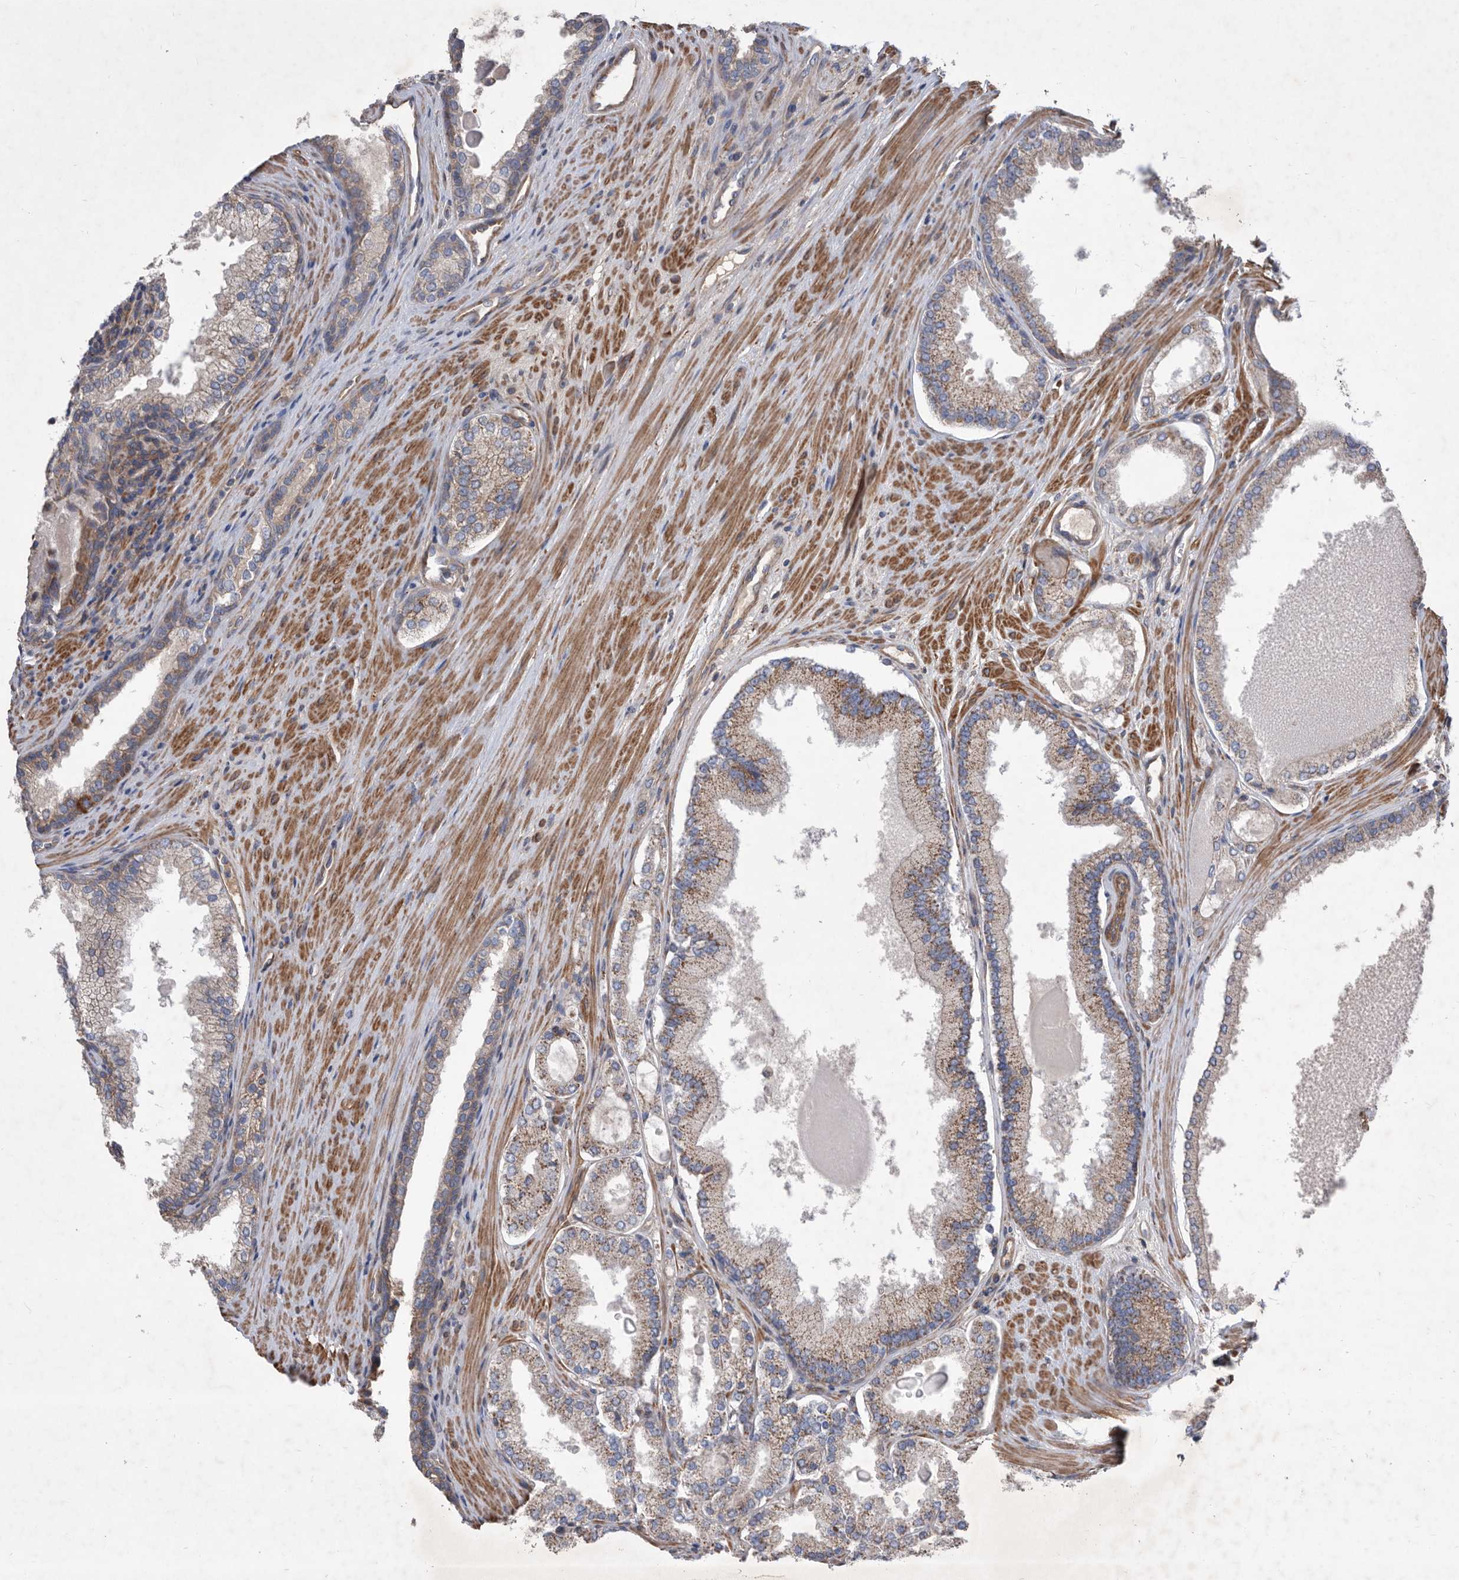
{"staining": {"intensity": "moderate", "quantity": "25%-75%", "location": "cytoplasmic/membranous"}, "tissue": "prostate cancer", "cell_type": "Tumor cells", "image_type": "cancer", "snomed": [{"axis": "morphology", "description": "Adenocarcinoma, High grade"}, {"axis": "topography", "description": "Prostate"}], "caption": "This is a micrograph of immunohistochemistry (IHC) staining of prostate high-grade adenocarcinoma, which shows moderate expression in the cytoplasmic/membranous of tumor cells.", "gene": "ATP13A3", "patient": {"sex": "male", "age": 60}}